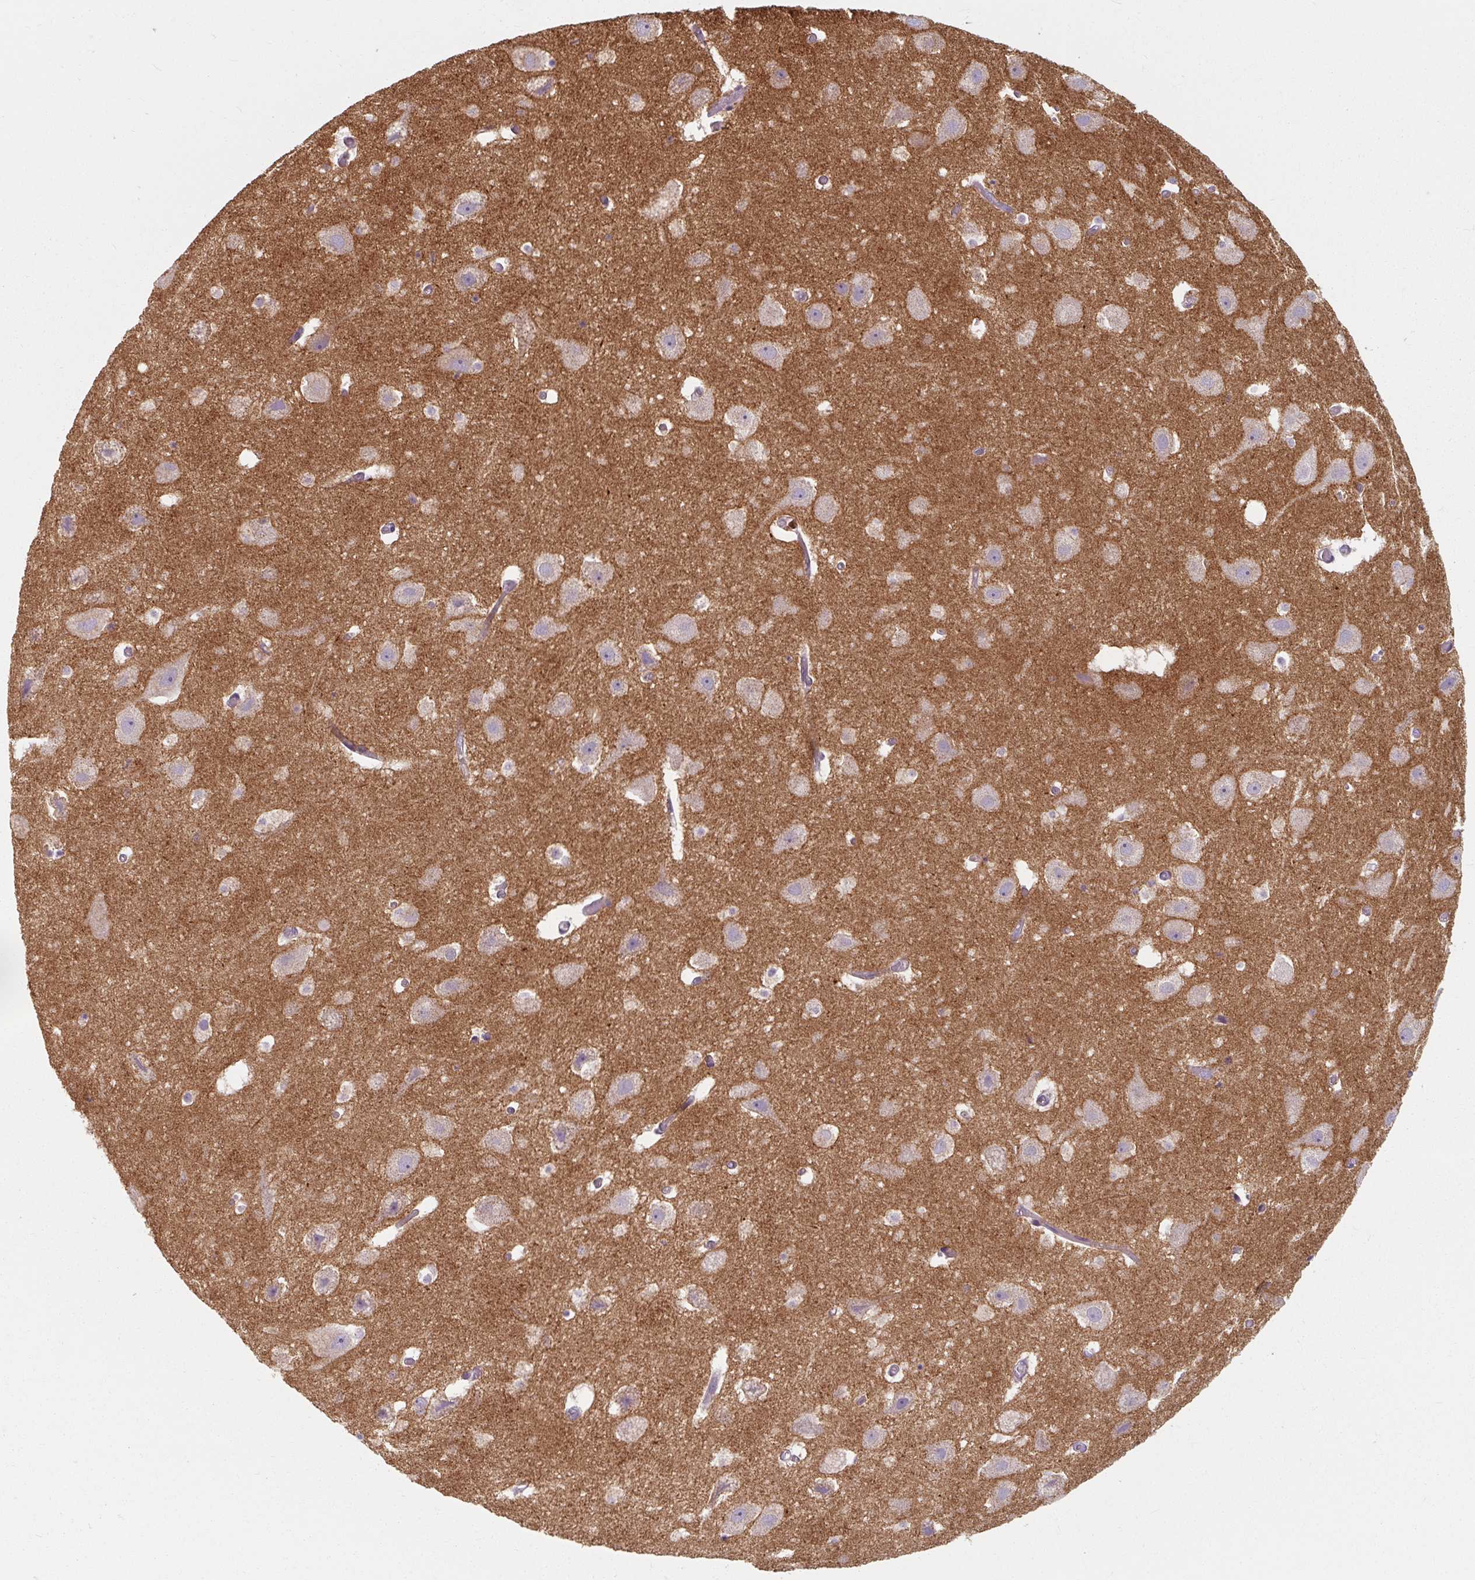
{"staining": {"intensity": "negative", "quantity": "none", "location": "none"}, "tissue": "hippocampus", "cell_type": "Glial cells", "image_type": "normal", "snomed": [{"axis": "morphology", "description": "Normal tissue, NOS"}, {"axis": "topography", "description": "Hippocampus"}], "caption": "A histopathology image of hippocampus stained for a protein displays no brown staining in glial cells.", "gene": "TSEN54", "patient": {"sex": "female", "age": 52}}